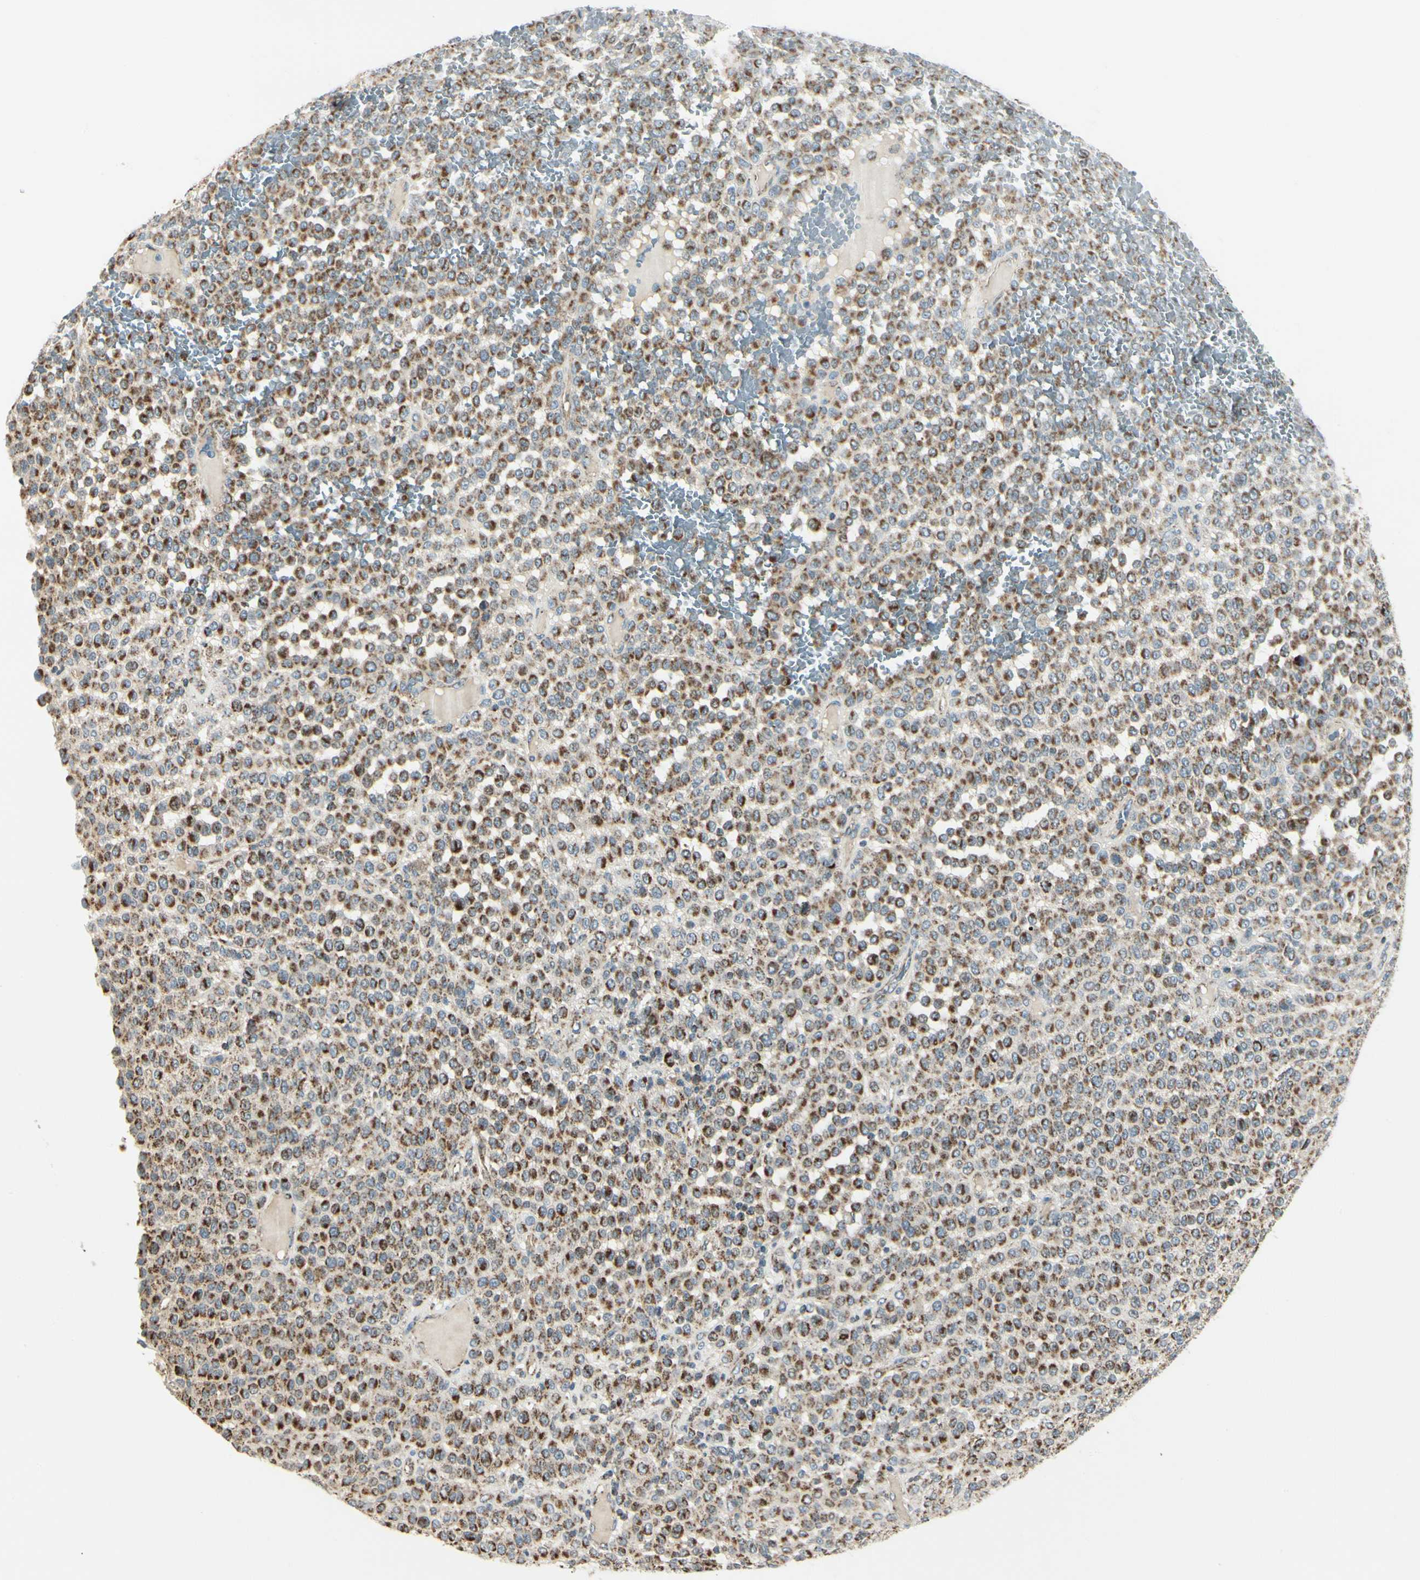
{"staining": {"intensity": "strong", "quantity": ">75%", "location": "cytoplasmic/membranous"}, "tissue": "melanoma", "cell_type": "Tumor cells", "image_type": "cancer", "snomed": [{"axis": "morphology", "description": "Malignant melanoma, Metastatic site"}, {"axis": "topography", "description": "Pancreas"}], "caption": "Malignant melanoma (metastatic site) was stained to show a protein in brown. There is high levels of strong cytoplasmic/membranous expression in about >75% of tumor cells.", "gene": "ANKS6", "patient": {"sex": "female", "age": 30}}